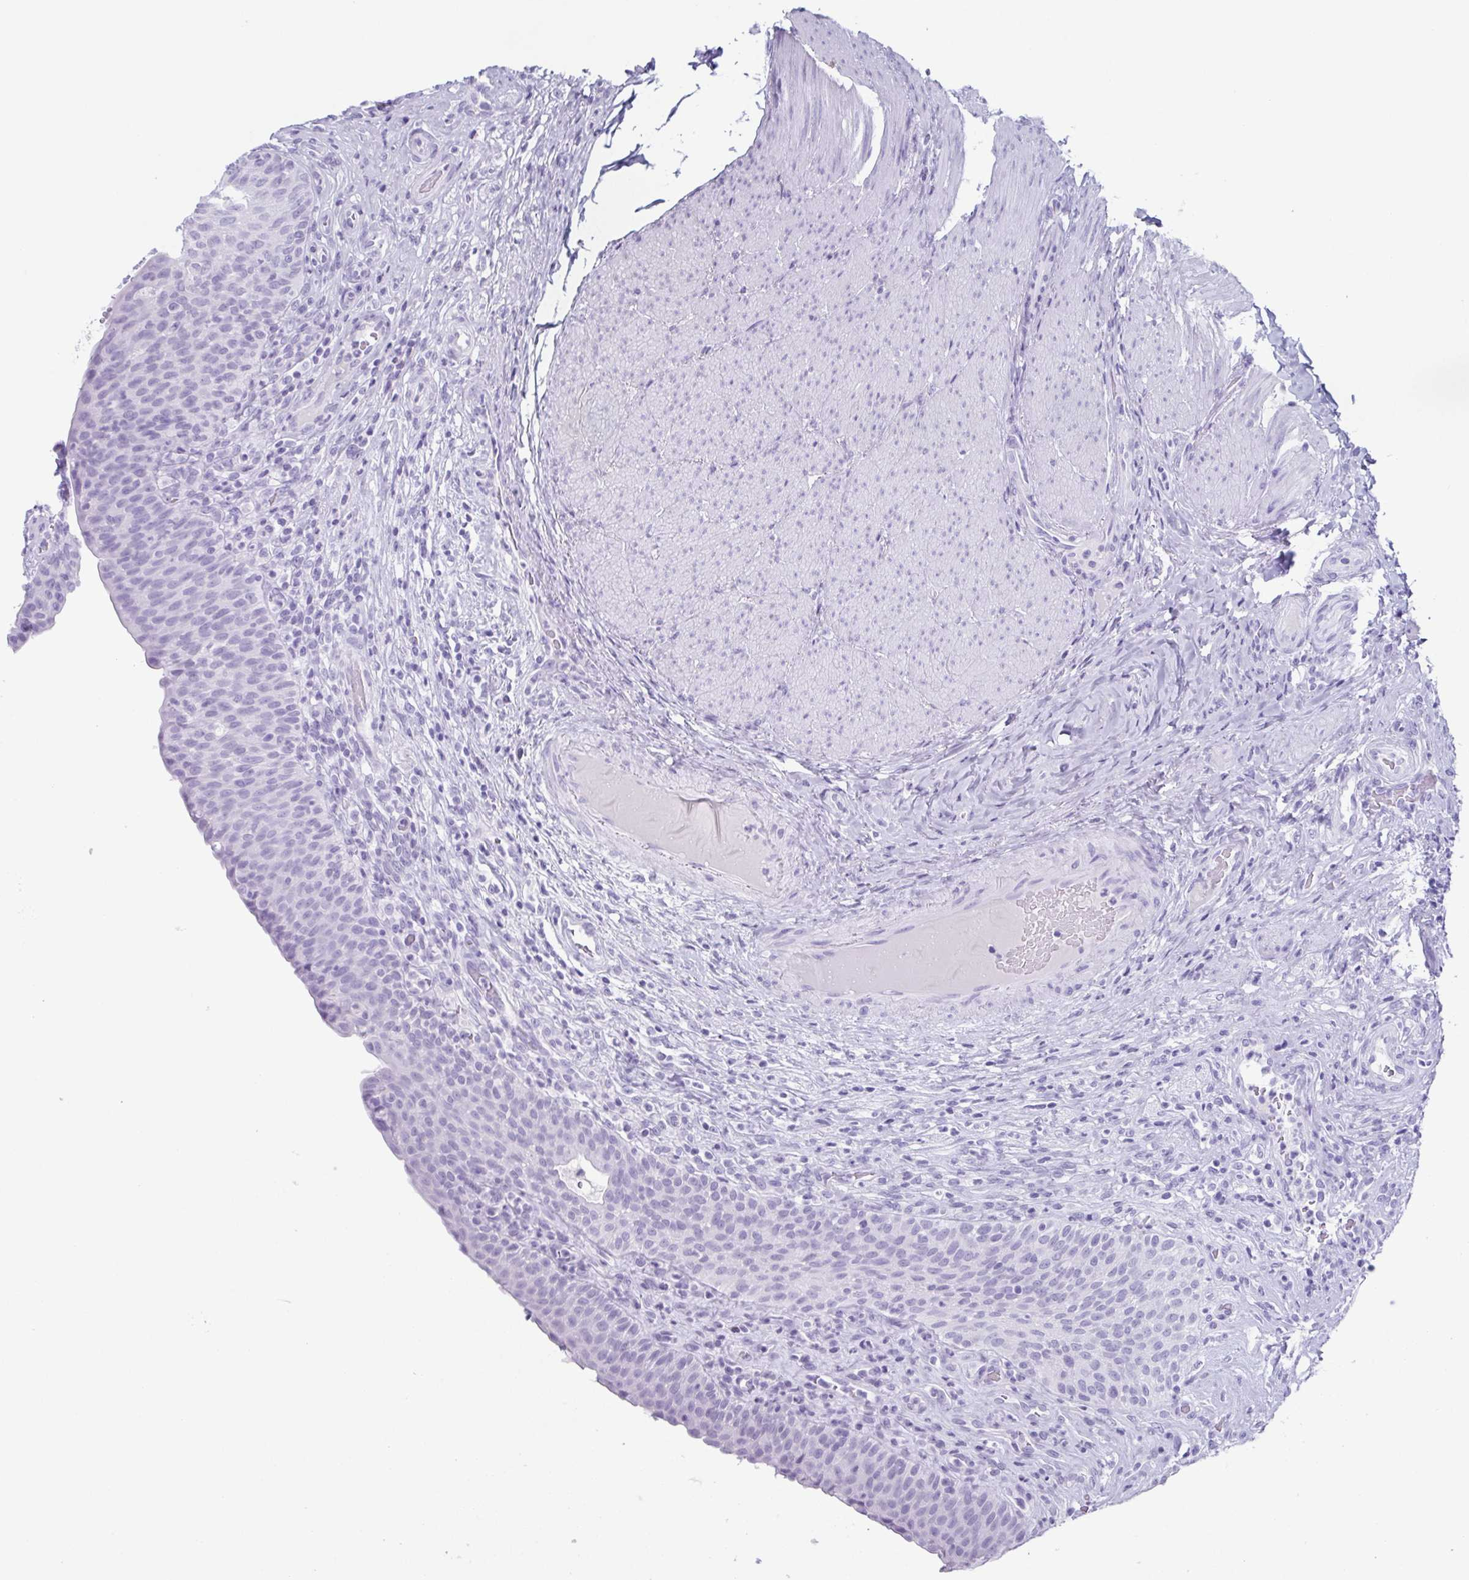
{"staining": {"intensity": "negative", "quantity": "none", "location": "none"}, "tissue": "urinary bladder", "cell_type": "Urothelial cells", "image_type": "normal", "snomed": [{"axis": "morphology", "description": "Normal tissue, NOS"}, {"axis": "topography", "description": "Urinary bladder"}, {"axis": "topography", "description": "Peripheral nerve tissue"}], "caption": "Immunohistochemistry (IHC) of unremarkable urinary bladder shows no expression in urothelial cells.", "gene": "ENKUR", "patient": {"sex": "male", "age": 66}}